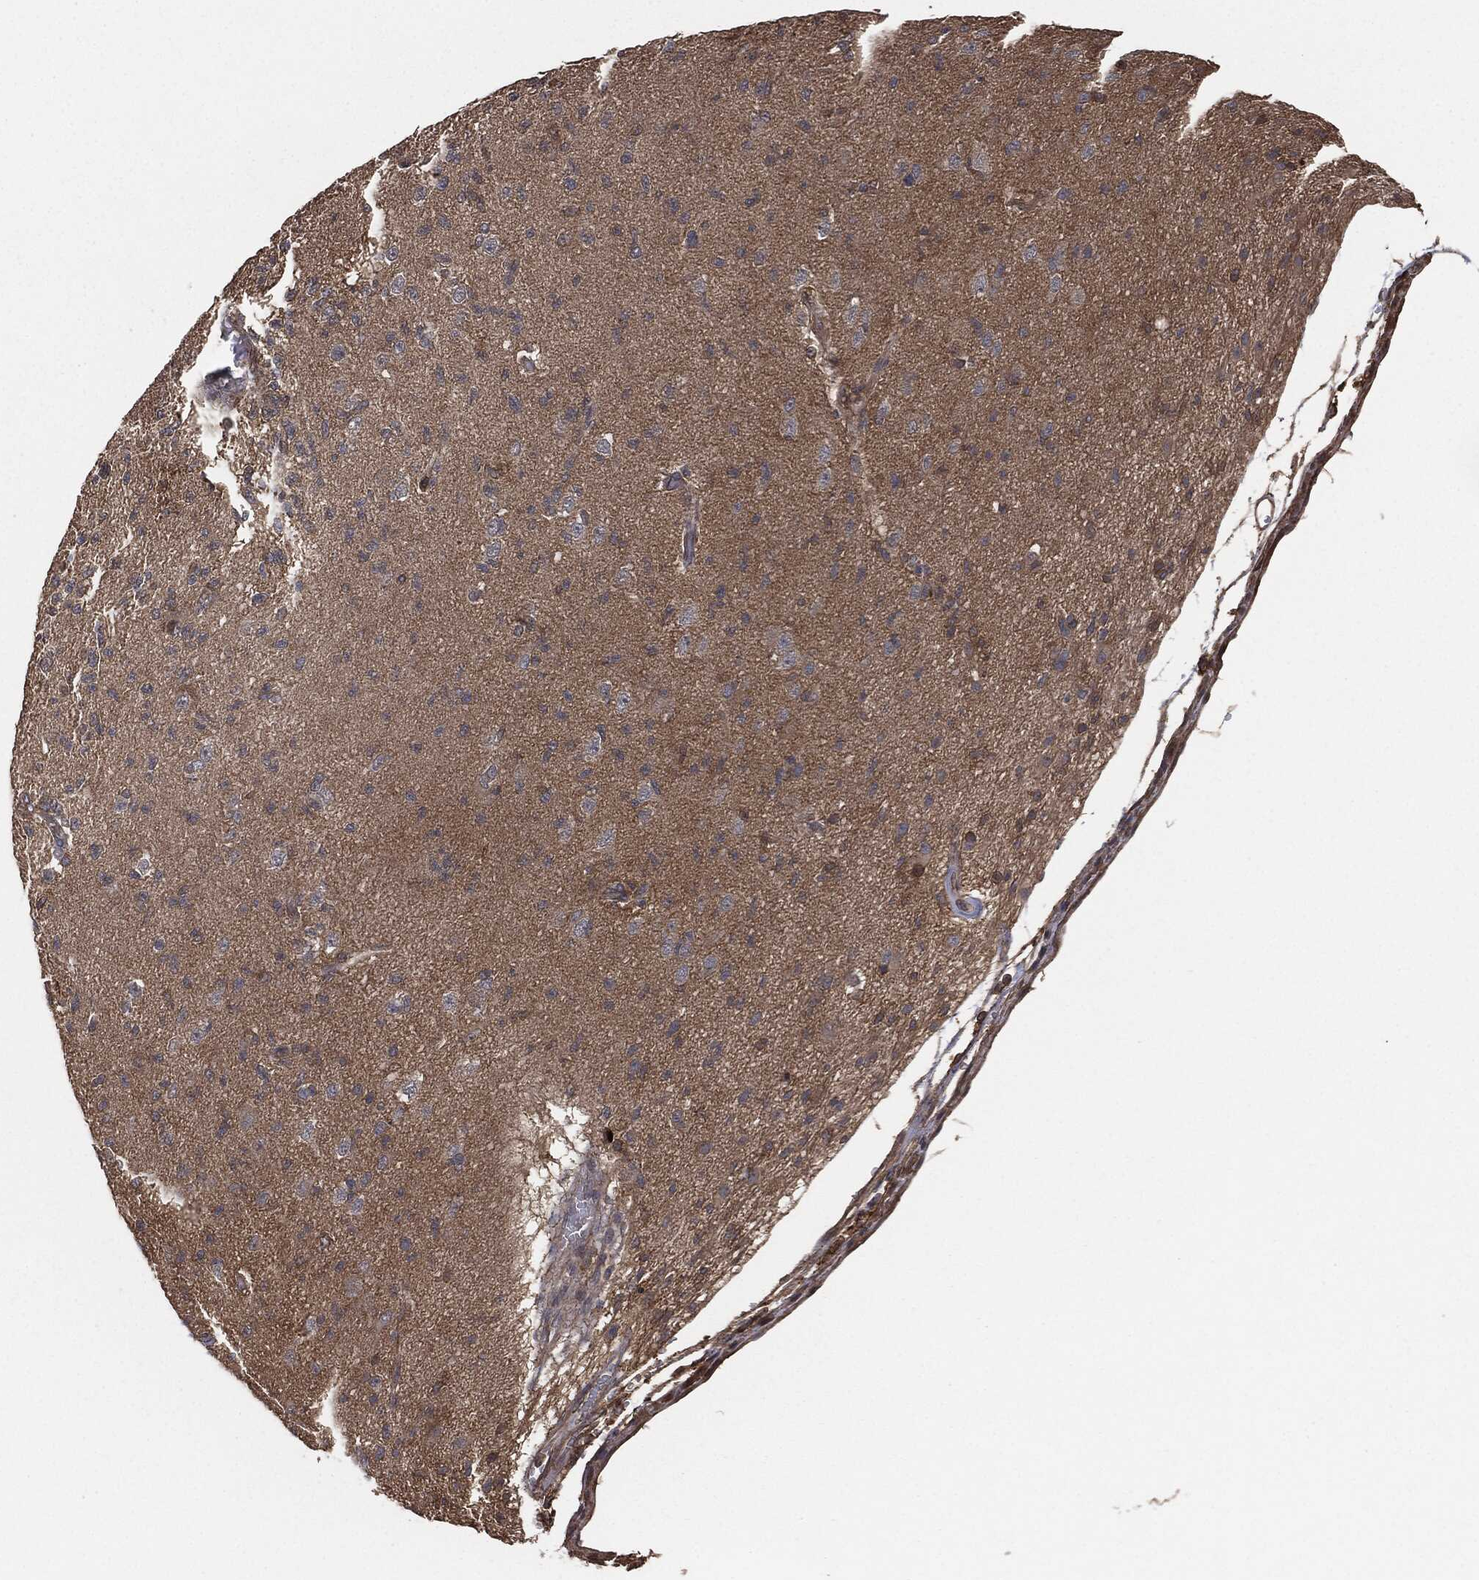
{"staining": {"intensity": "negative", "quantity": "none", "location": "none"}, "tissue": "glioma", "cell_type": "Tumor cells", "image_type": "cancer", "snomed": [{"axis": "morphology", "description": "Glioma, malignant, High grade"}, {"axis": "topography", "description": "Brain"}], "caption": "IHC of human malignant high-grade glioma exhibits no expression in tumor cells.", "gene": "ERBIN", "patient": {"sex": "male", "age": 56}}